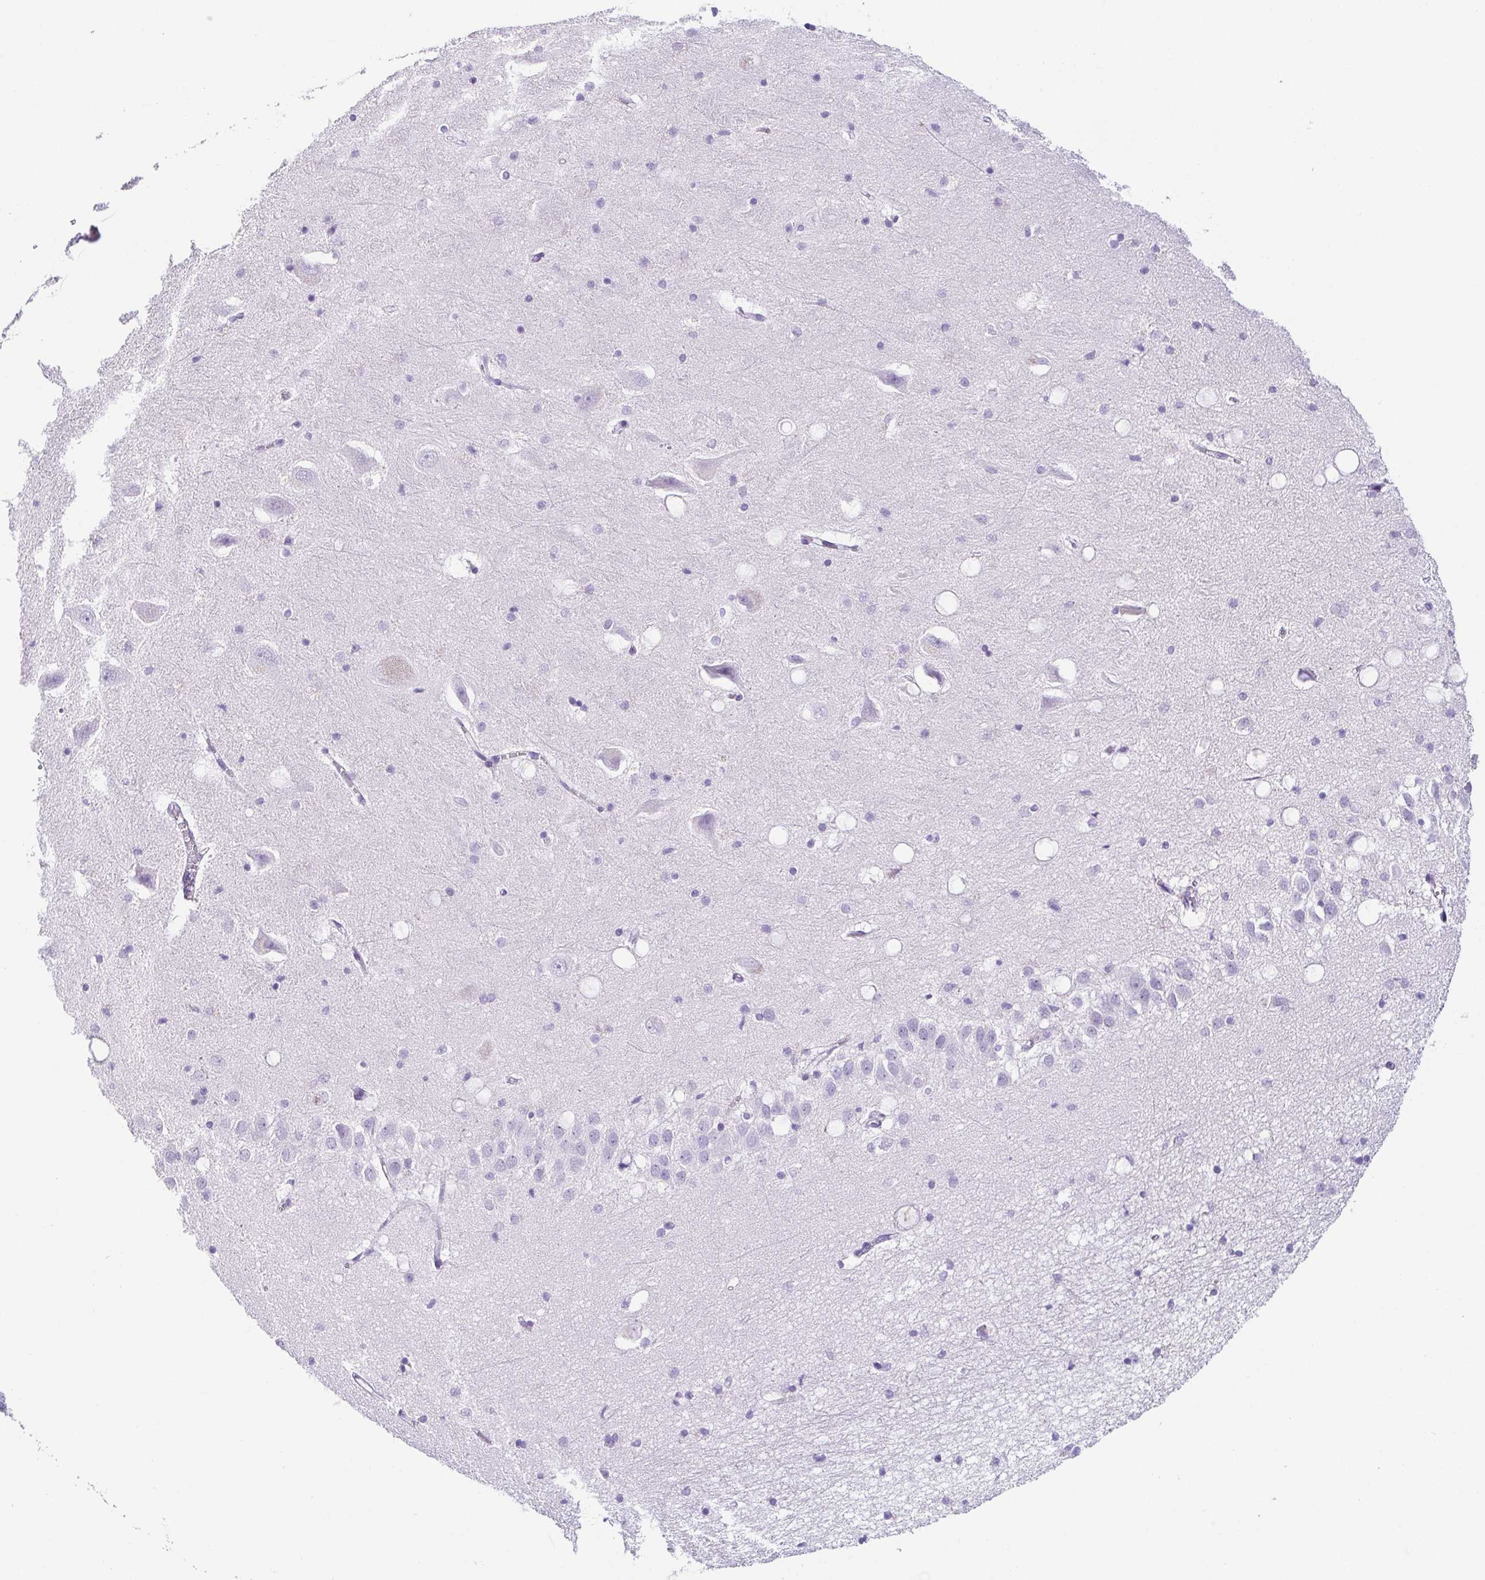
{"staining": {"intensity": "negative", "quantity": "none", "location": "none"}, "tissue": "hippocampus", "cell_type": "Glial cells", "image_type": "normal", "snomed": [{"axis": "morphology", "description": "Normal tissue, NOS"}, {"axis": "topography", "description": "Hippocampus"}], "caption": "Immunohistochemistry (IHC) micrograph of normal human hippocampus stained for a protein (brown), which shows no staining in glial cells. The staining is performed using DAB (3,3'-diaminobenzidine) brown chromogen with nuclei counter-stained in using hematoxylin.", "gene": "ESX1", "patient": {"sex": "male", "age": 58}}